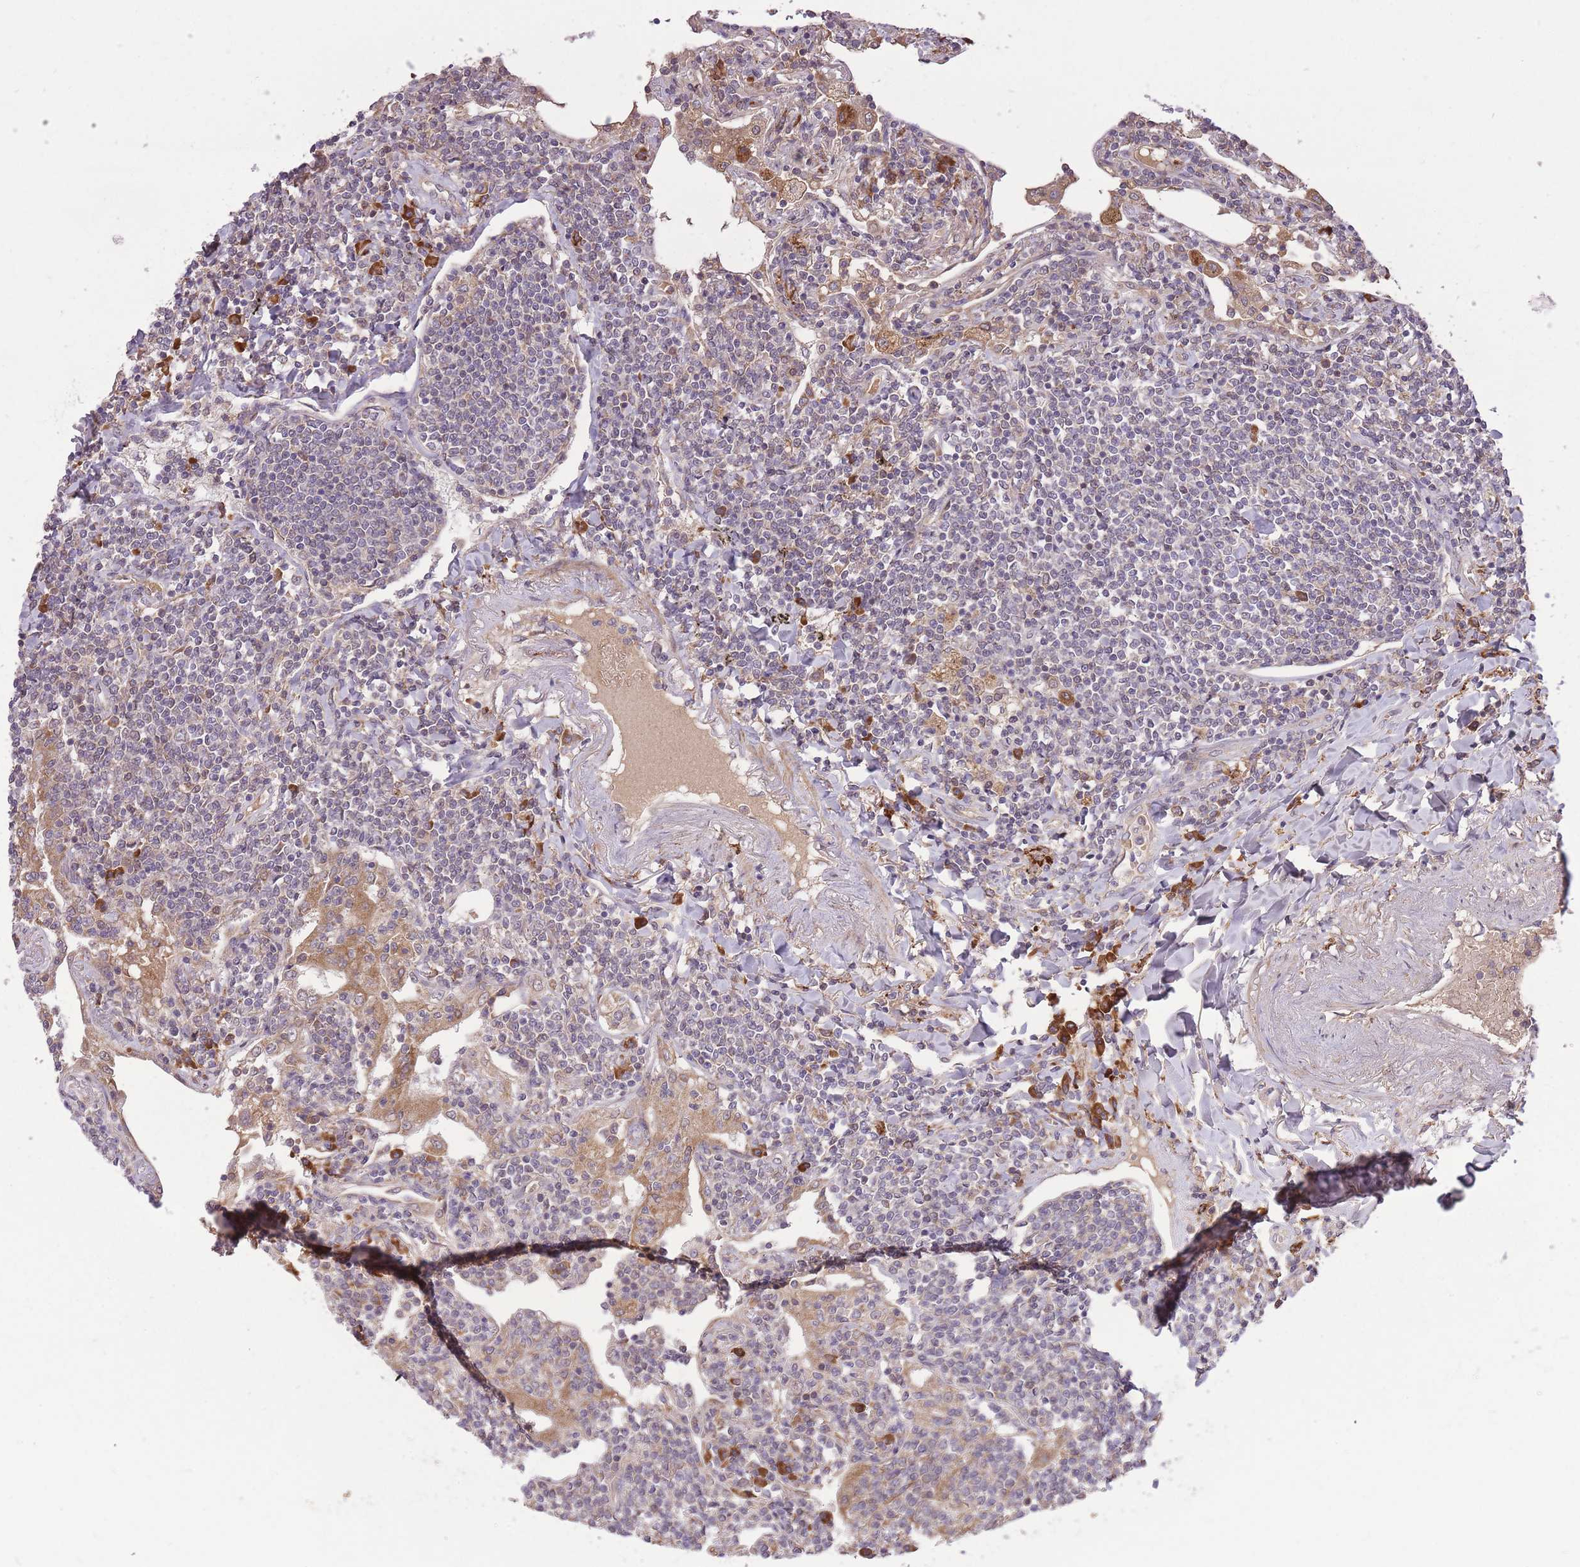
{"staining": {"intensity": "negative", "quantity": "none", "location": "none"}, "tissue": "lymphoma", "cell_type": "Tumor cells", "image_type": "cancer", "snomed": [{"axis": "morphology", "description": "Malignant lymphoma, non-Hodgkin's type, Low grade"}, {"axis": "topography", "description": "Lung"}], "caption": "The micrograph demonstrates no significant expression in tumor cells of lymphoma.", "gene": "POLR3F", "patient": {"sex": "female", "age": 71}}